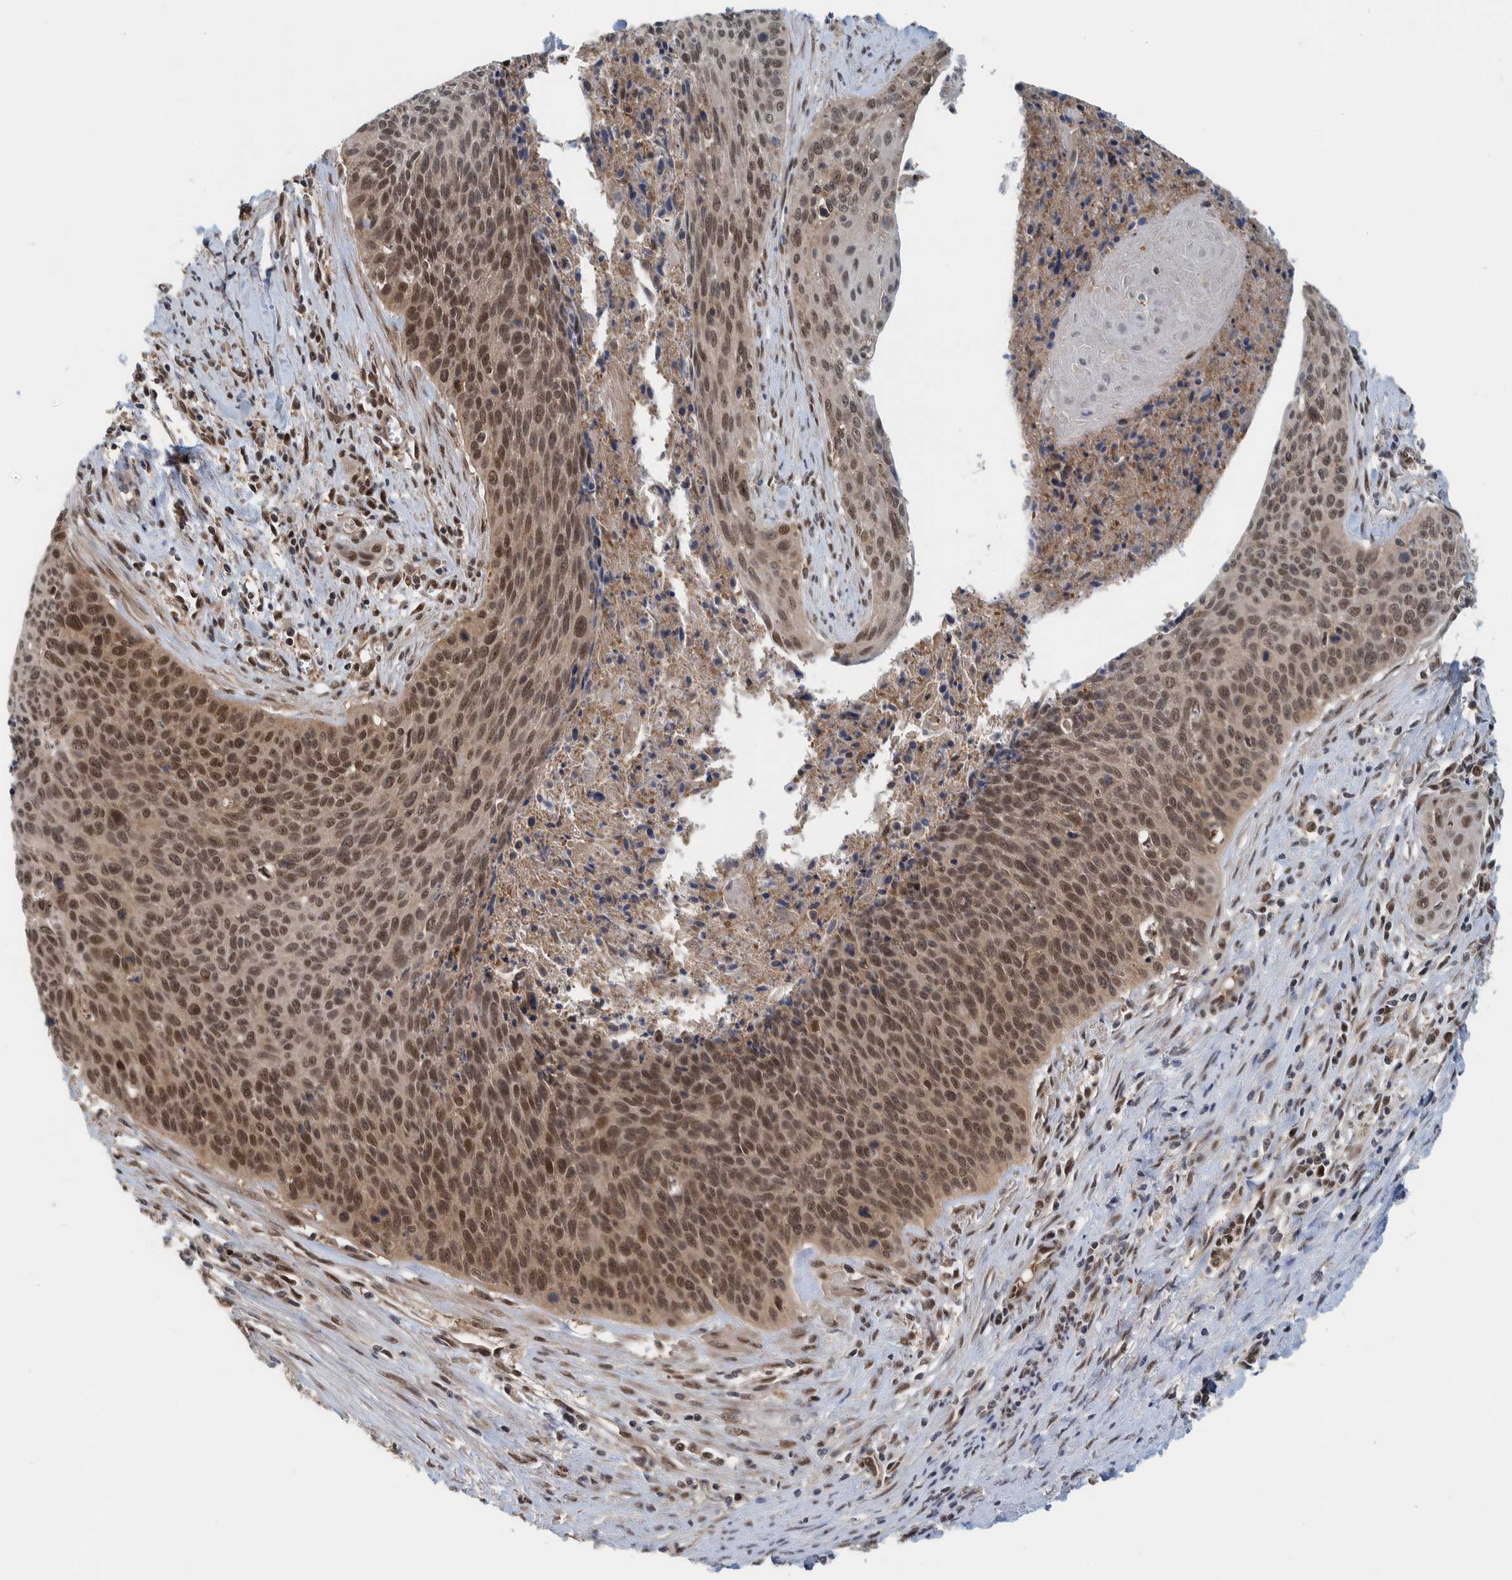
{"staining": {"intensity": "moderate", "quantity": ">75%", "location": "nuclear"}, "tissue": "cervical cancer", "cell_type": "Tumor cells", "image_type": "cancer", "snomed": [{"axis": "morphology", "description": "Squamous cell carcinoma, NOS"}, {"axis": "topography", "description": "Cervix"}], "caption": "A brown stain shows moderate nuclear expression of a protein in squamous cell carcinoma (cervical) tumor cells.", "gene": "COPS3", "patient": {"sex": "female", "age": 55}}